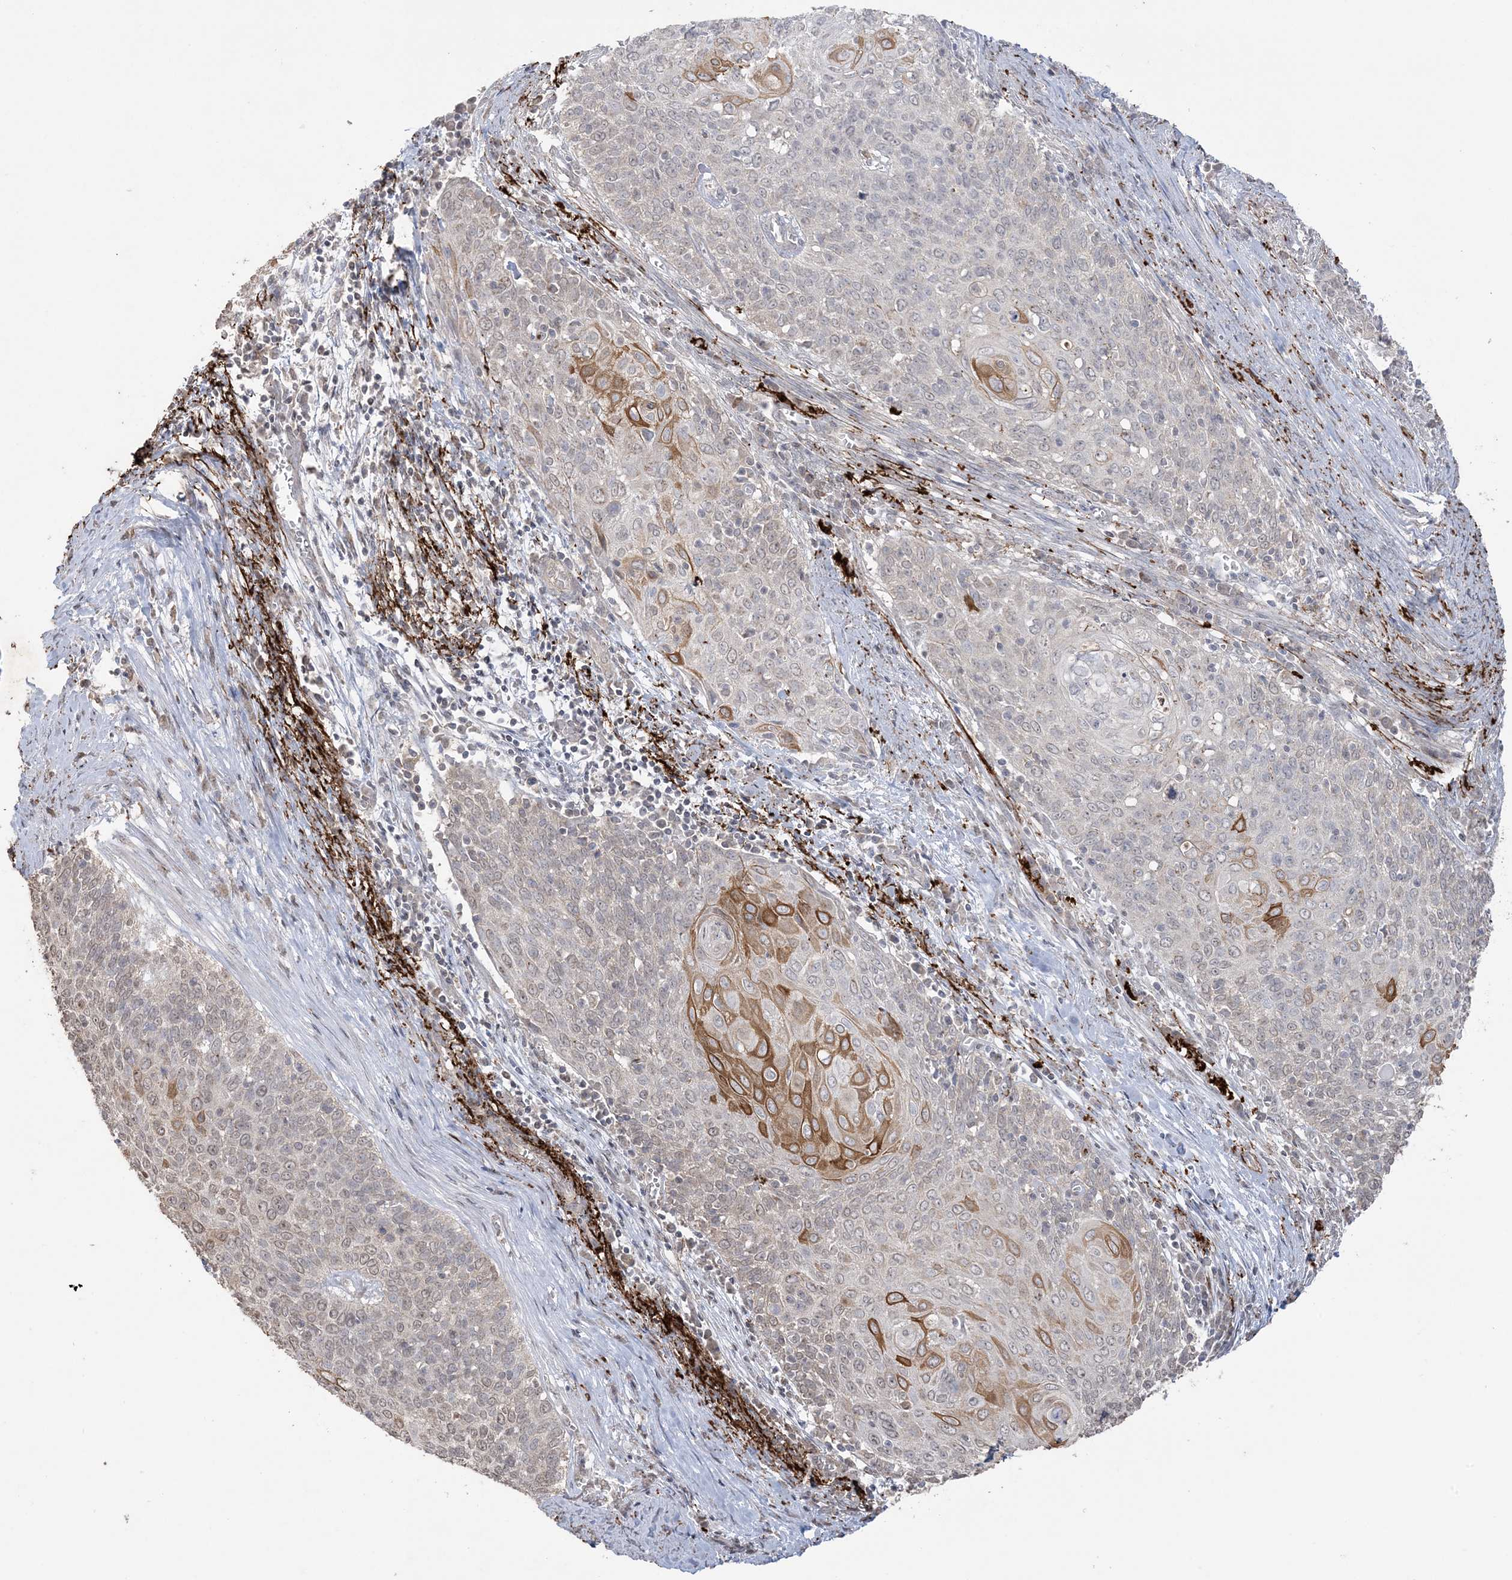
{"staining": {"intensity": "moderate", "quantity": "<25%", "location": "cytoplasmic/membranous"}, "tissue": "cervical cancer", "cell_type": "Tumor cells", "image_type": "cancer", "snomed": [{"axis": "morphology", "description": "Squamous cell carcinoma, NOS"}, {"axis": "topography", "description": "Cervix"}], "caption": "Protein positivity by immunohistochemistry displays moderate cytoplasmic/membranous positivity in about <25% of tumor cells in cervical squamous cell carcinoma.", "gene": "XRN1", "patient": {"sex": "female", "age": 39}}